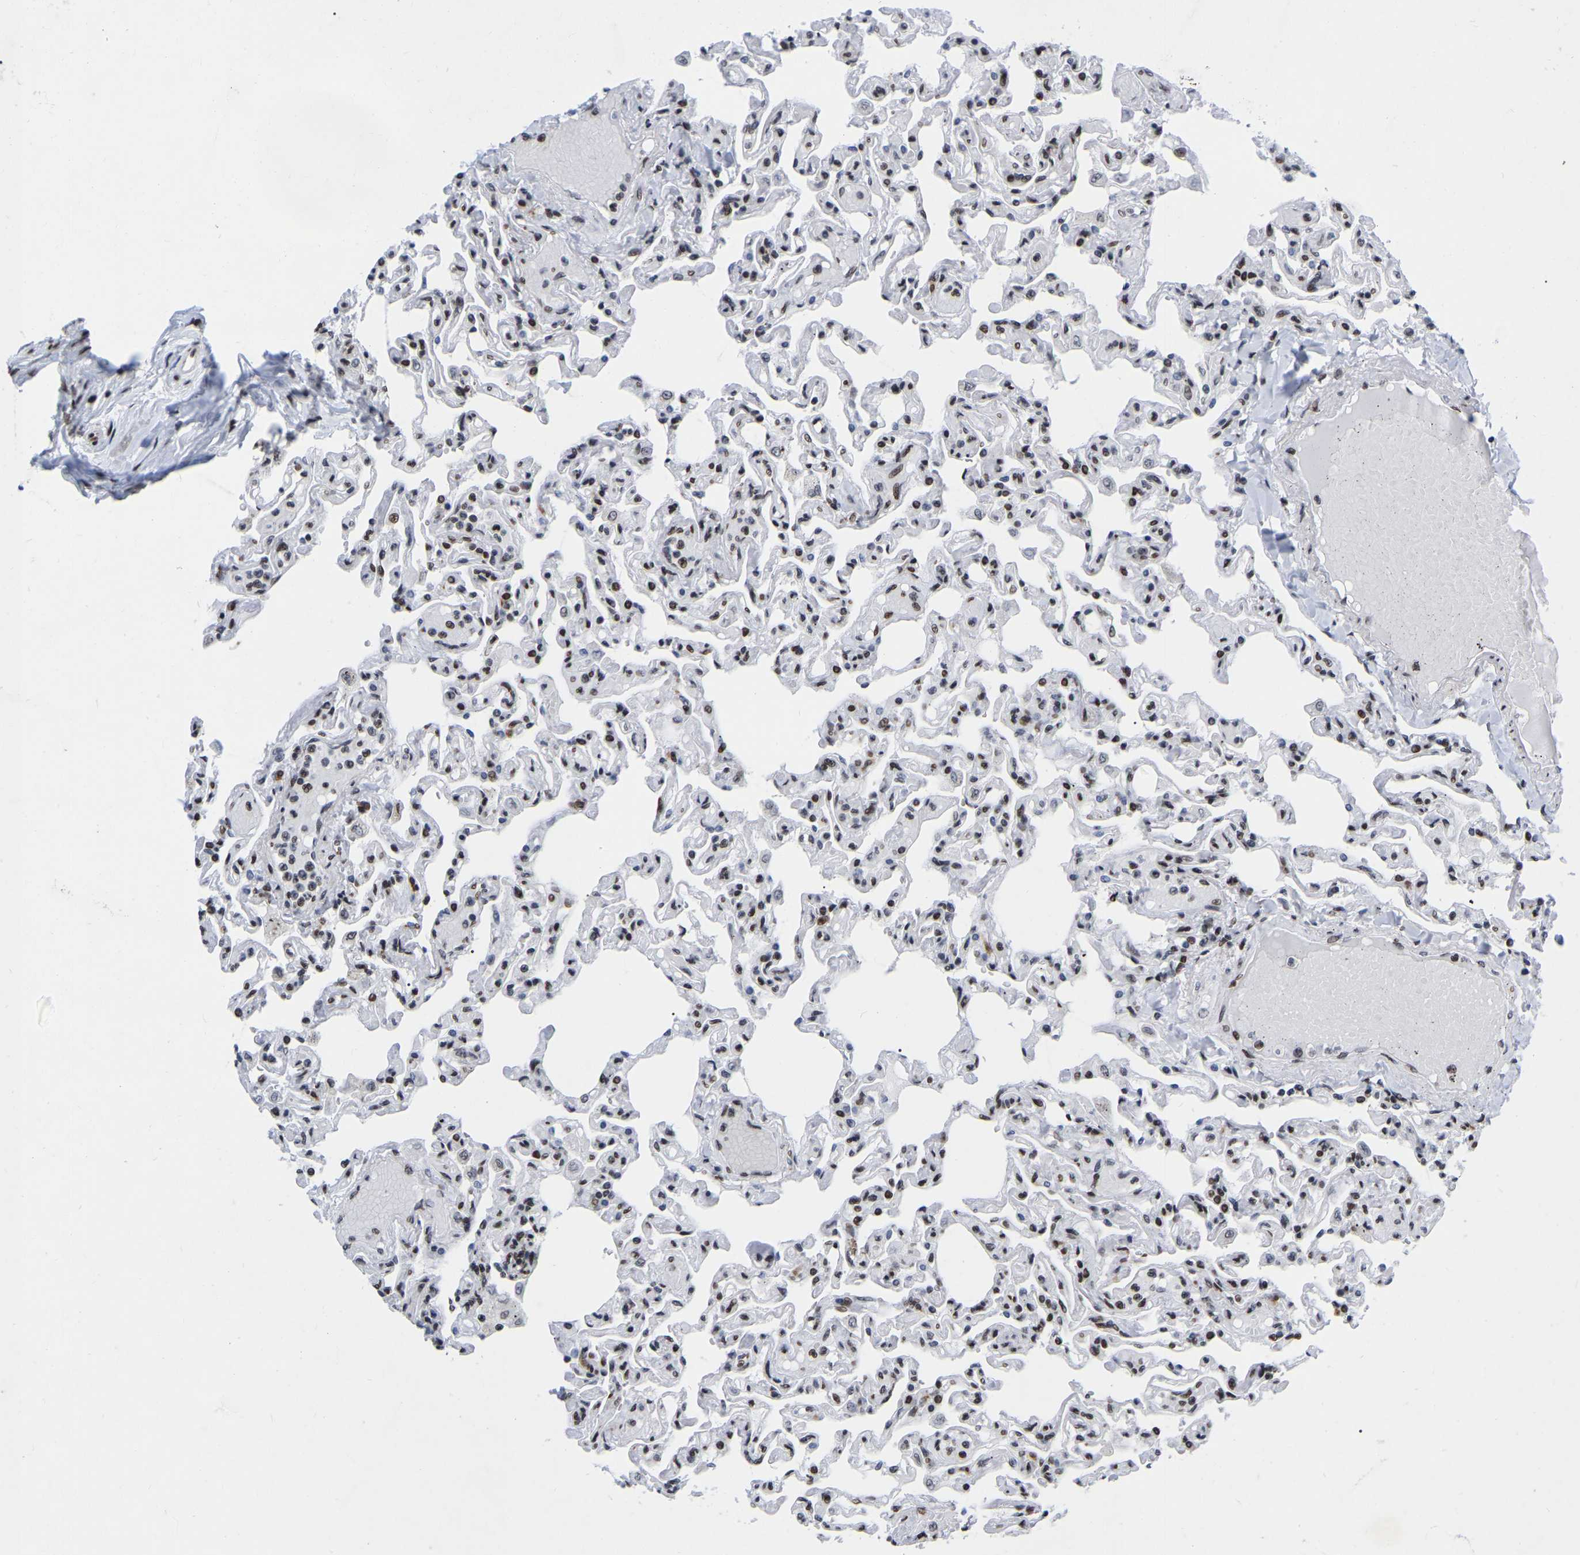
{"staining": {"intensity": "strong", "quantity": "25%-75%", "location": "nuclear"}, "tissue": "lung", "cell_type": "Alveolar cells", "image_type": "normal", "snomed": [{"axis": "morphology", "description": "Normal tissue, NOS"}, {"axis": "topography", "description": "Lung"}], "caption": "High-power microscopy captured an immunohistochemistry (IHC) image of benign lung, revealing strong nuclear staining in approximately 25%-75% of alveolar cells. The staining is performed using DAB (3,3'-diaminobenzidine) brown chromogen to label protein expression. The nuclei are counter-stained blue using hematoxylin.", "gene": "PRCC", "patient": {"sex": "male", "age": 21}}